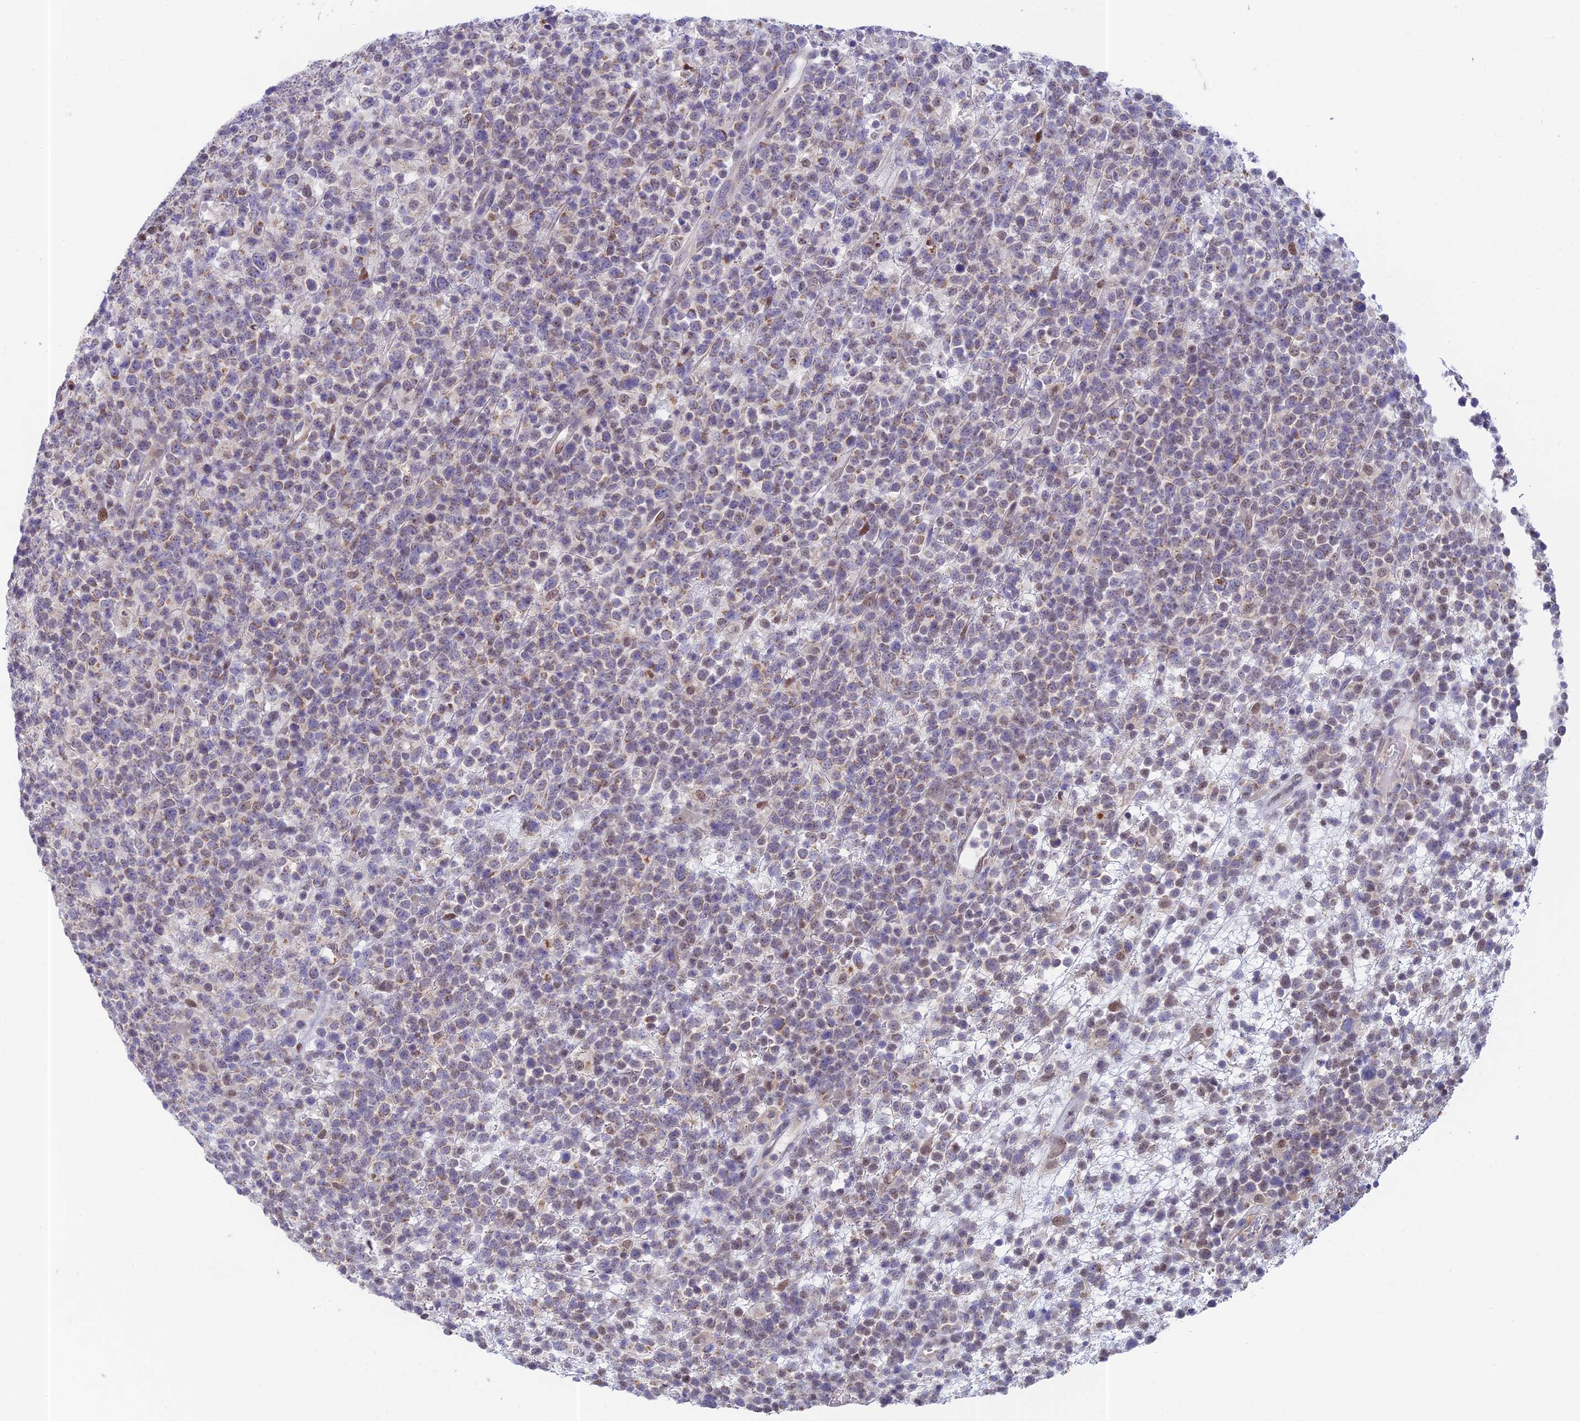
{"staining": {"intensity": "weak", "quantity": "<25%", "location": "cytoplasmic/membranous,nuclear"}, "tissue": "lymphoma", "cell_type": "Tumor cells", "image_type": "cancer", "snomed": [{"axis": "morphology", "description": "Malignant lymphoma, non-Hodgkin's type, High grade"}, {"axis": "topography", "description": "Colon"}], "caption": "IHC of human lymphoma exhibits no expression in tumor cells.", "gene": "MRPL17", "patient": {"sex": "female", "age": 53}}